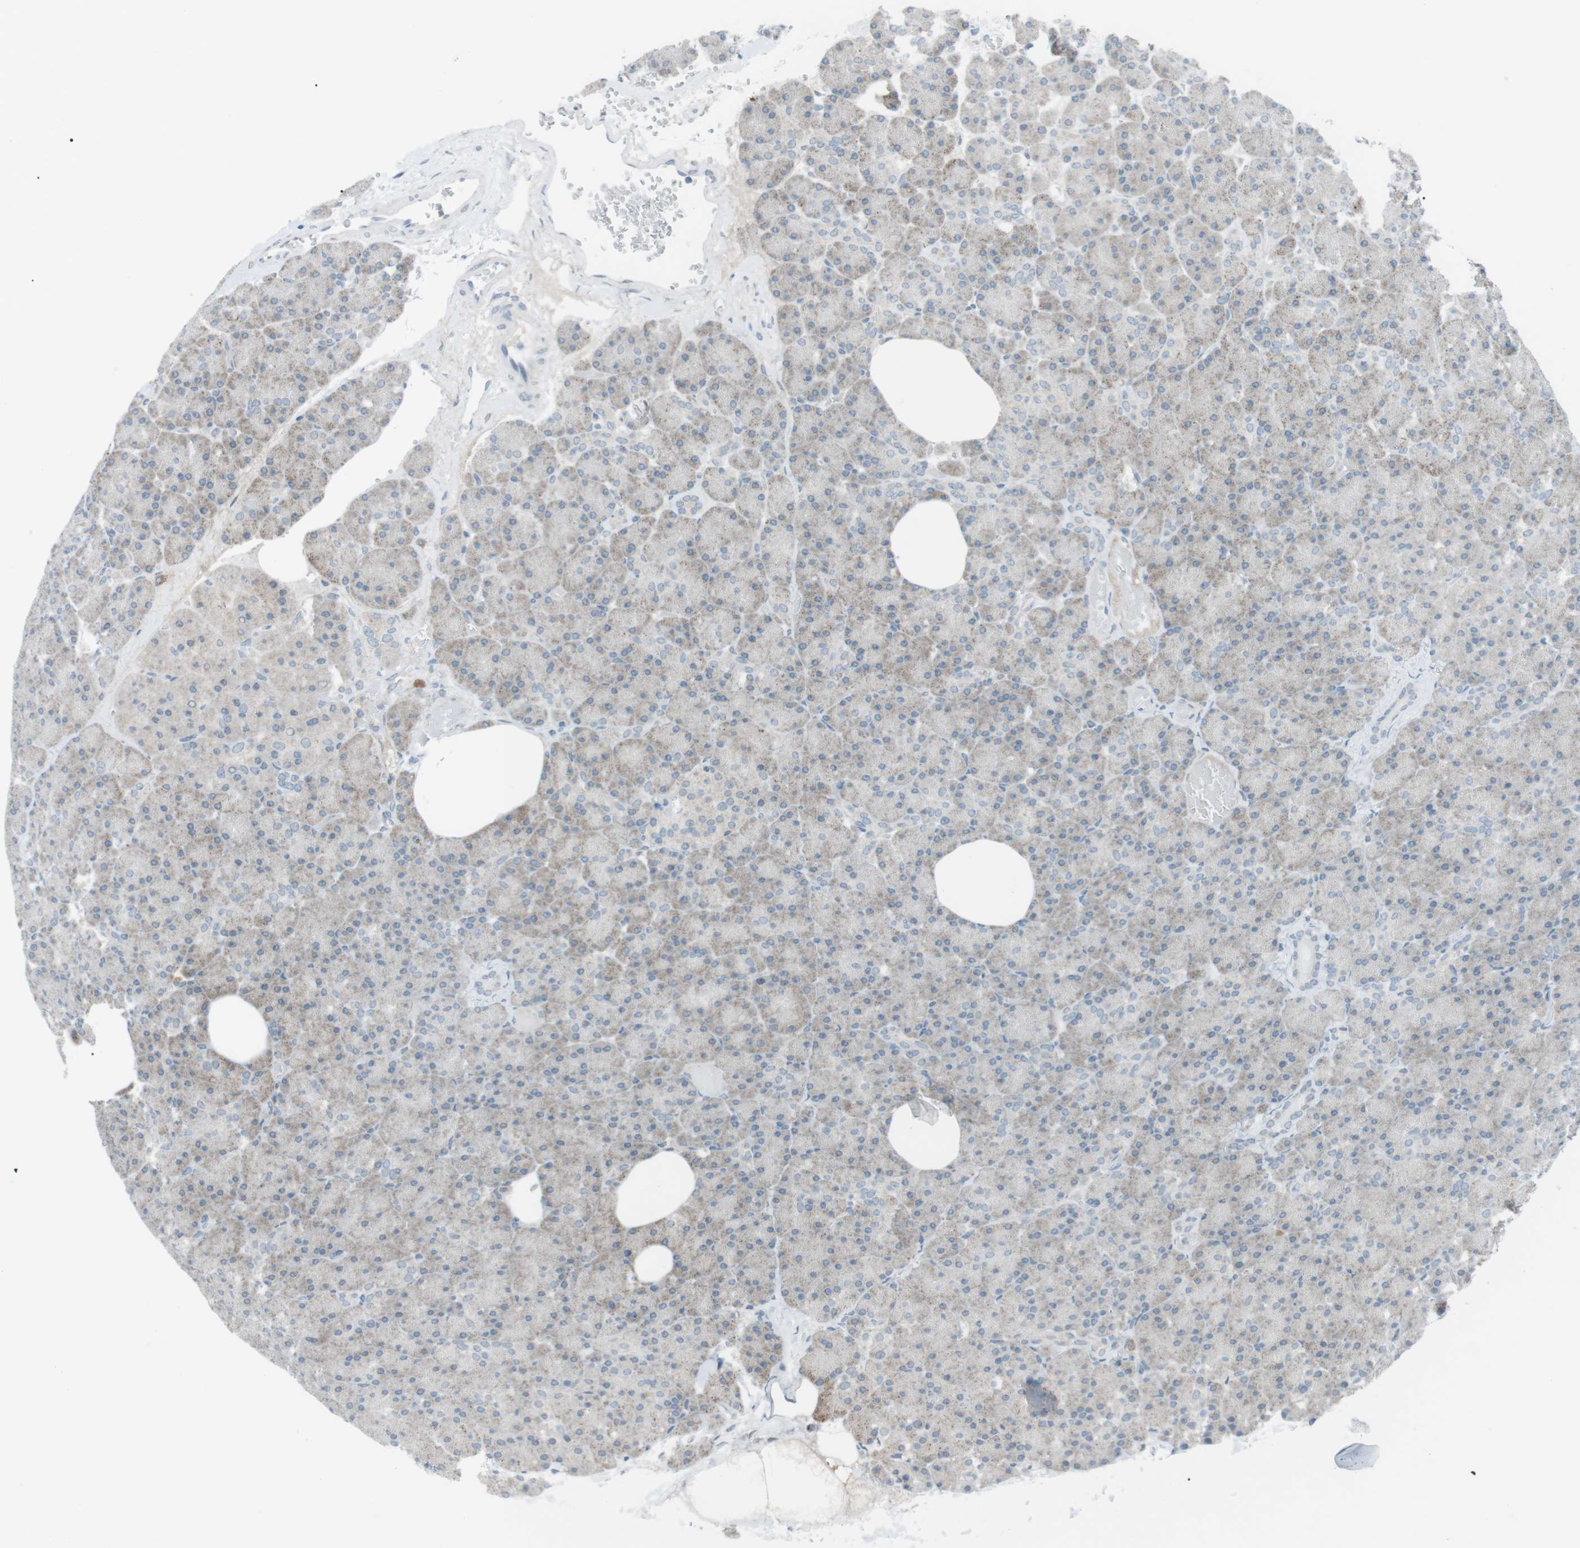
{"staining": {"intensity": "weak", "quantity": ">75%", "location": "cytoplasmic/membranous"}, "tissue": "pancreas", "cell_type": "Exocrine glandular cells", "image_type": "normal", "snomed": [{"axis": "morphology", "description": "Normal tissue, NOS"}, {"axis": "topography", "description": "Pancreas"}], "caption": "Benign pancreas was stained to show a protein in brown. There is low levels of weak cytoplasmic/membranous staining in approximately >75% of exocrine glandular cells.", "gene": "FCRLA", "patient": {"sex": "female", "age": 35}}